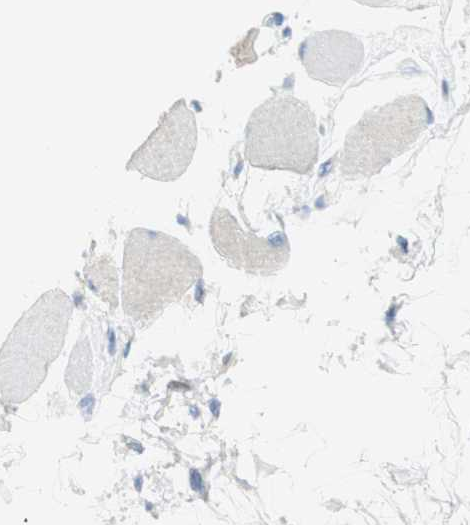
{"staining": {"intensity": "negative", "quantity": "none", "location": "none"}, "tissue": "skeletal muscle", "cell_type": "Myocytes", "image_type": "normal", "snomed": [{"axis": "morphology", "description": "Normal tissue, NOS"}, {"axis": "topography", "description": "Skeletal muscle"}, {"axis": "topography", "description": "Oral tissue"}, {"axis": "topography", "description": "Peripheral nerve tissue"}], "caption": "Immunohistochemical staining of normal human skeletal muscle exhibits no significant positivity in myocytes. (DAB IHC visualized using brightfield microscopy, high magnification).", "gene": "MANF", "patient": {"sex": "female", "age": 84}}